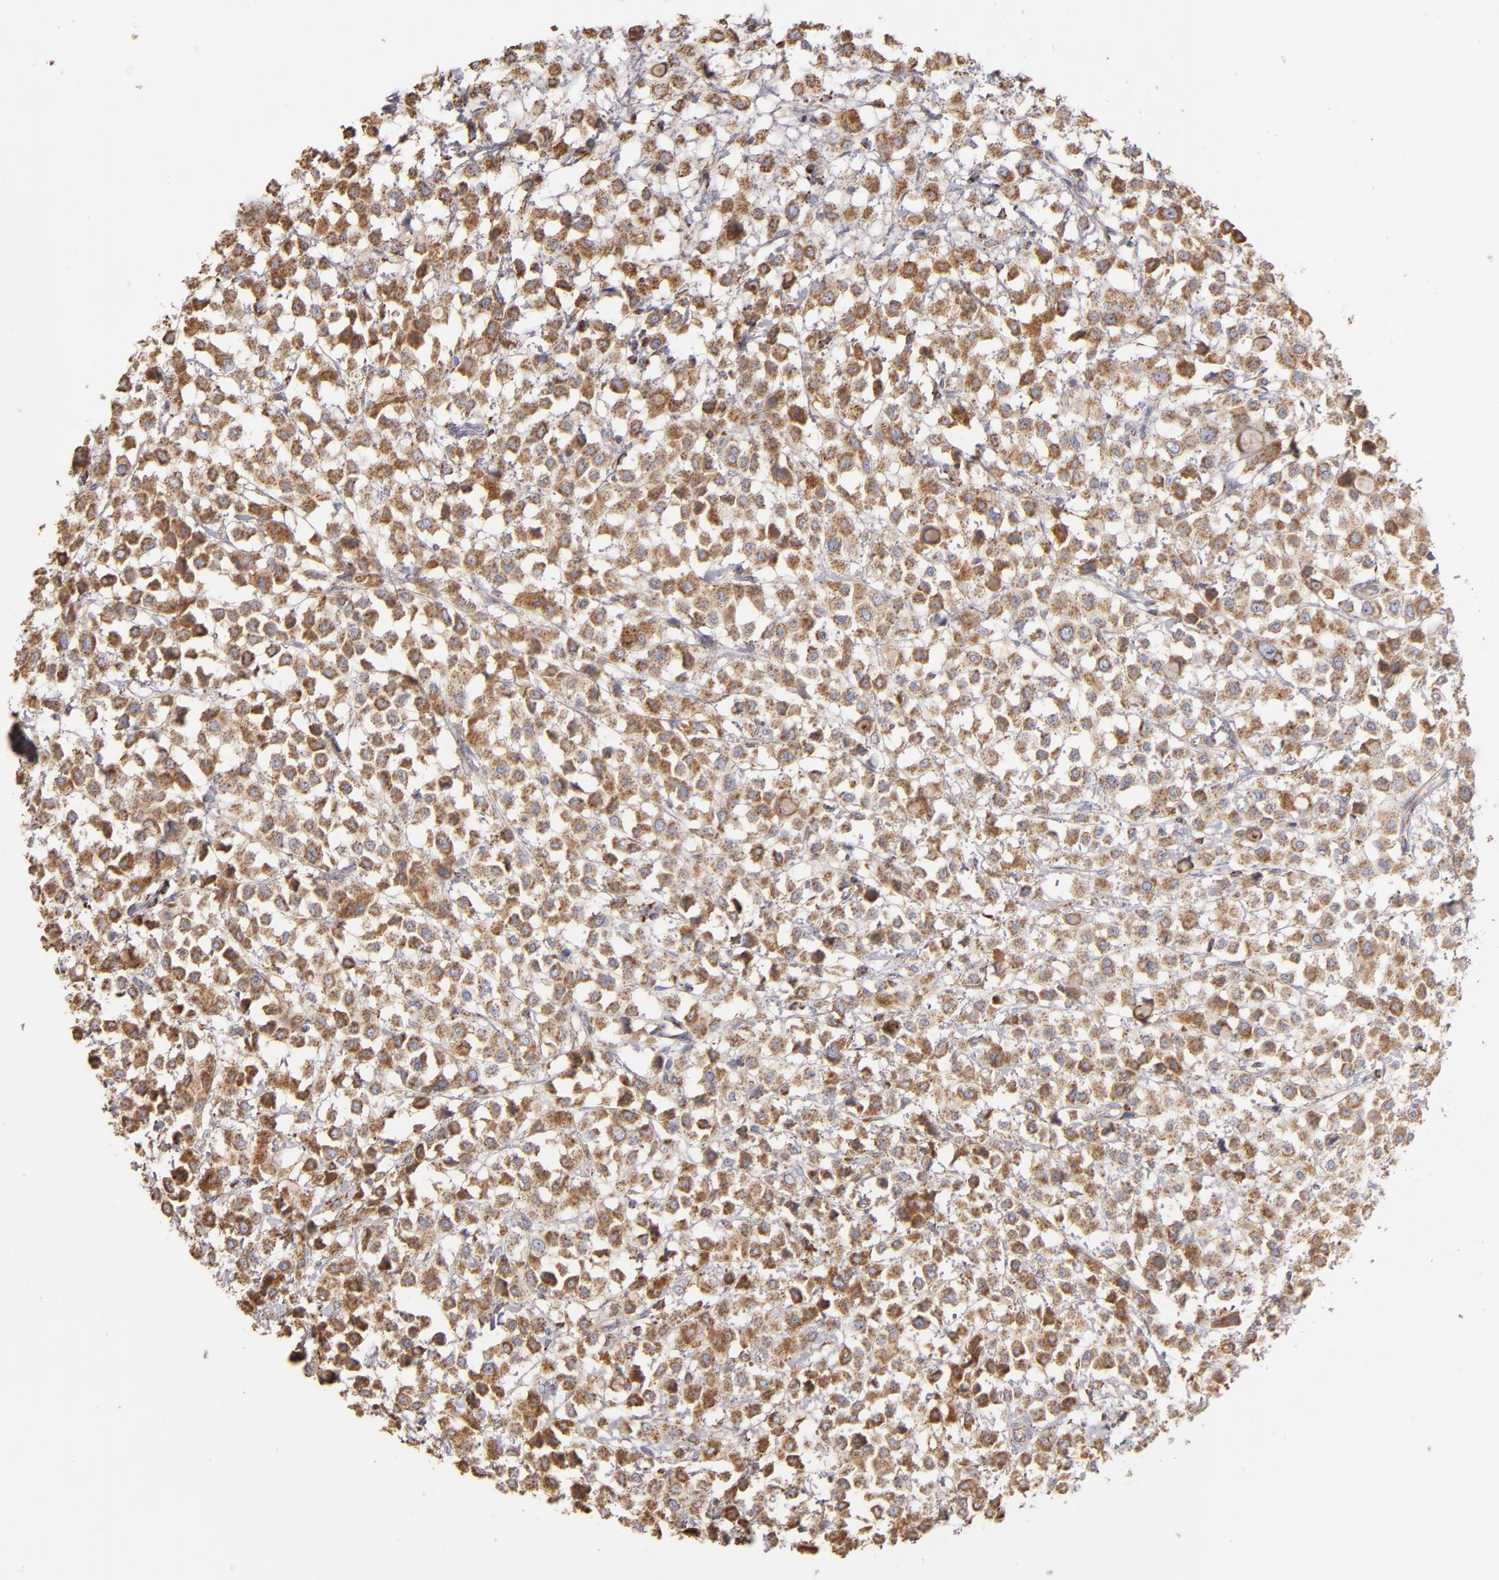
{"staining": {"intensity": "moderate", "quantity": ">75%", "location": "cytoplasmic/membranous"}, "tissue": "breast cancer", "cell_type": "Tumor cells", "image_type": "cancer", "snomed": [{"axis": "morphology", "description": "Lobular carcinoma"}, {"axis": "topography", "description": "Breast"}], "caption": "High-magnification brightfield microscopy of breast lobular carcinoma stained with DAB (brown) and counterstained with hematoxylin (blue). tumor cells exhibit moderate cytoplasmic/membranous expression is seen in about>75% of cells.", "gene": "CFB", "patient": {"sex": "female", "age": 85}}